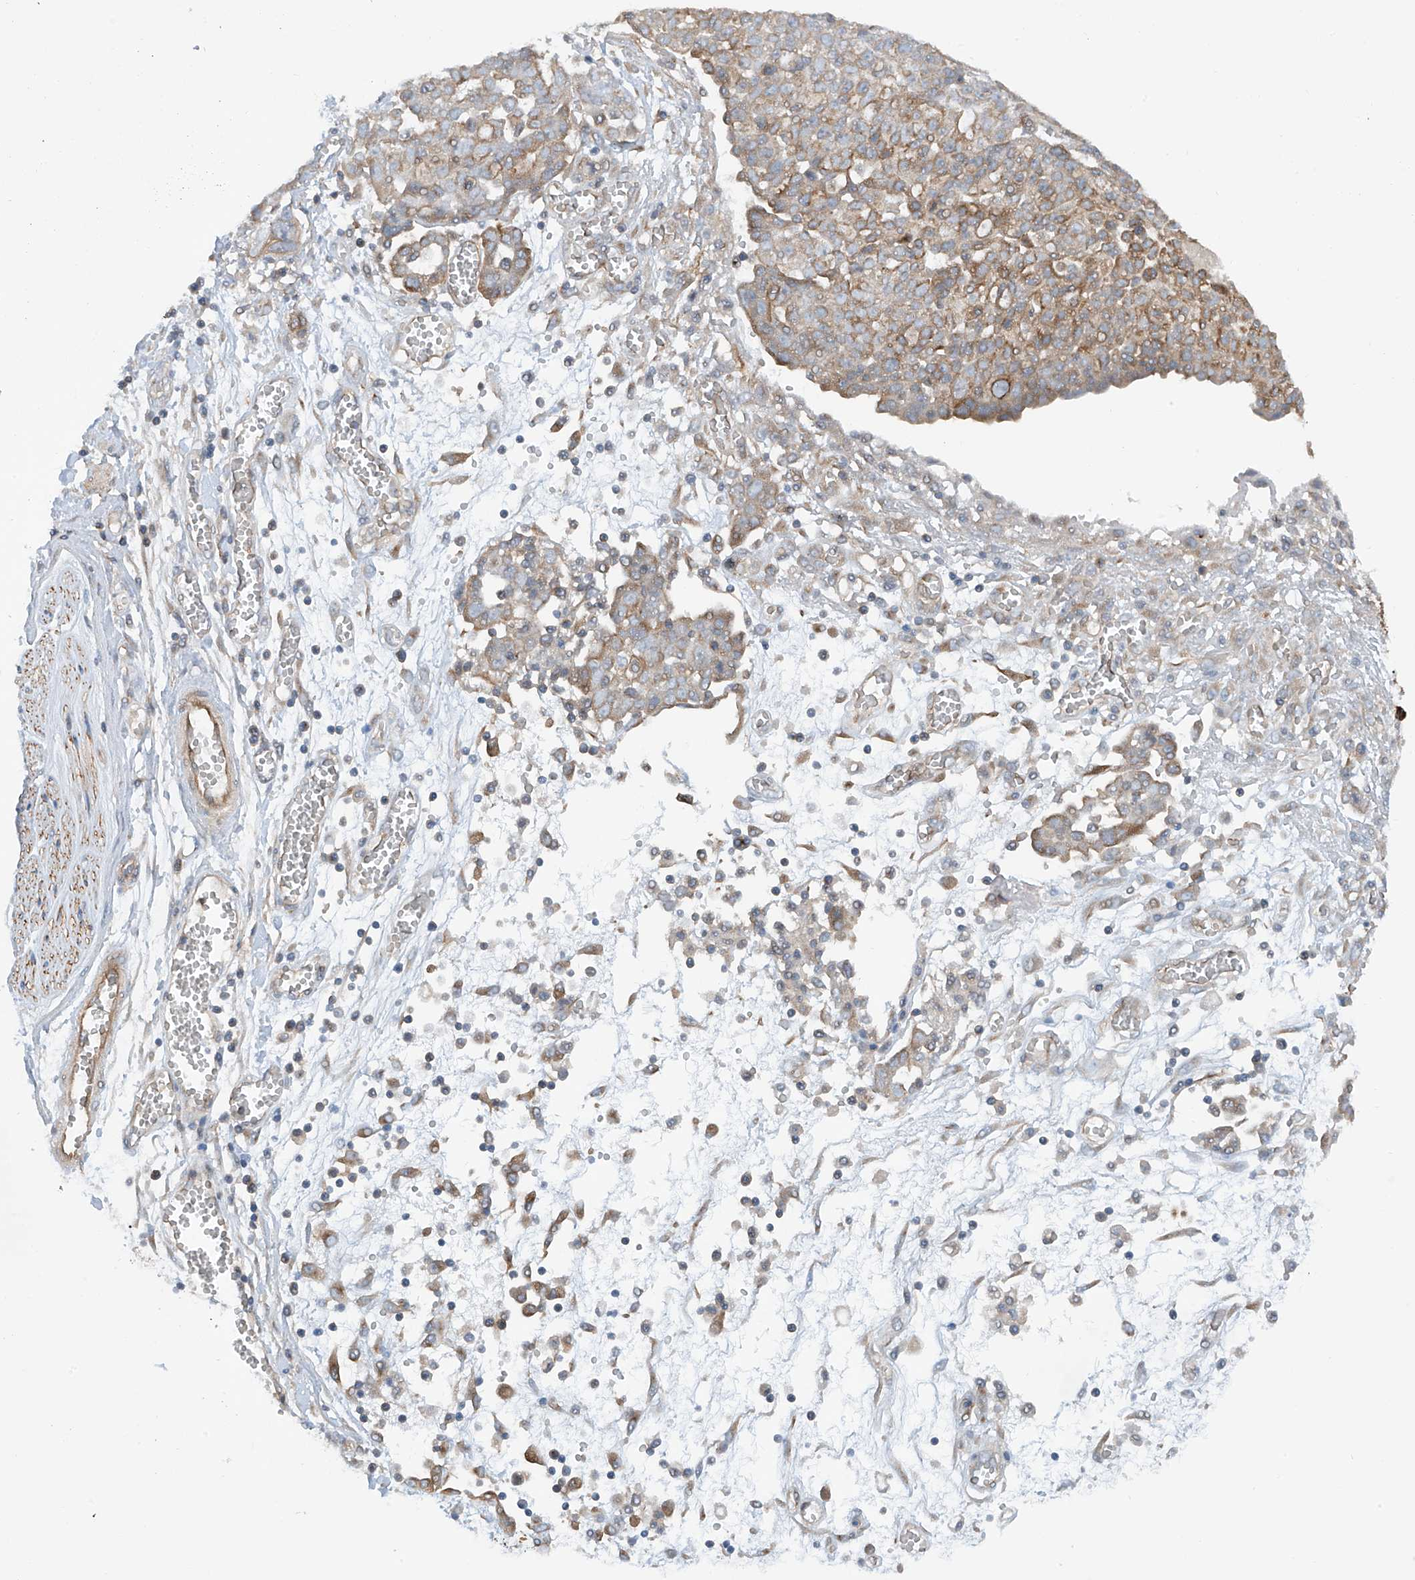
{"staining": {"intensity": "weak", "quantity": "25%-75%", "location": "cytoplasmic/membranous"}, "tissue": "ovarian cancer", "cell_type": "Tumor cells", "image_type": "cancer", "snomed": [{"axis": "morphology", "description": "Cystadenocarcinoma, serous, NOS"}, {"axis": "topography", "description": "Soft tissue"}, {"axis": "topography", "description": "Ovary"}], "caption": "Human serous cystadenocarcinoma (ovarian) stained with a brown dye demonstrates weak cytoplasmic/membranous positive staining in about 25%-75% of tumor cells.", "gene": "RPAIN", "patient": {"sex": "female", "age": 57}}